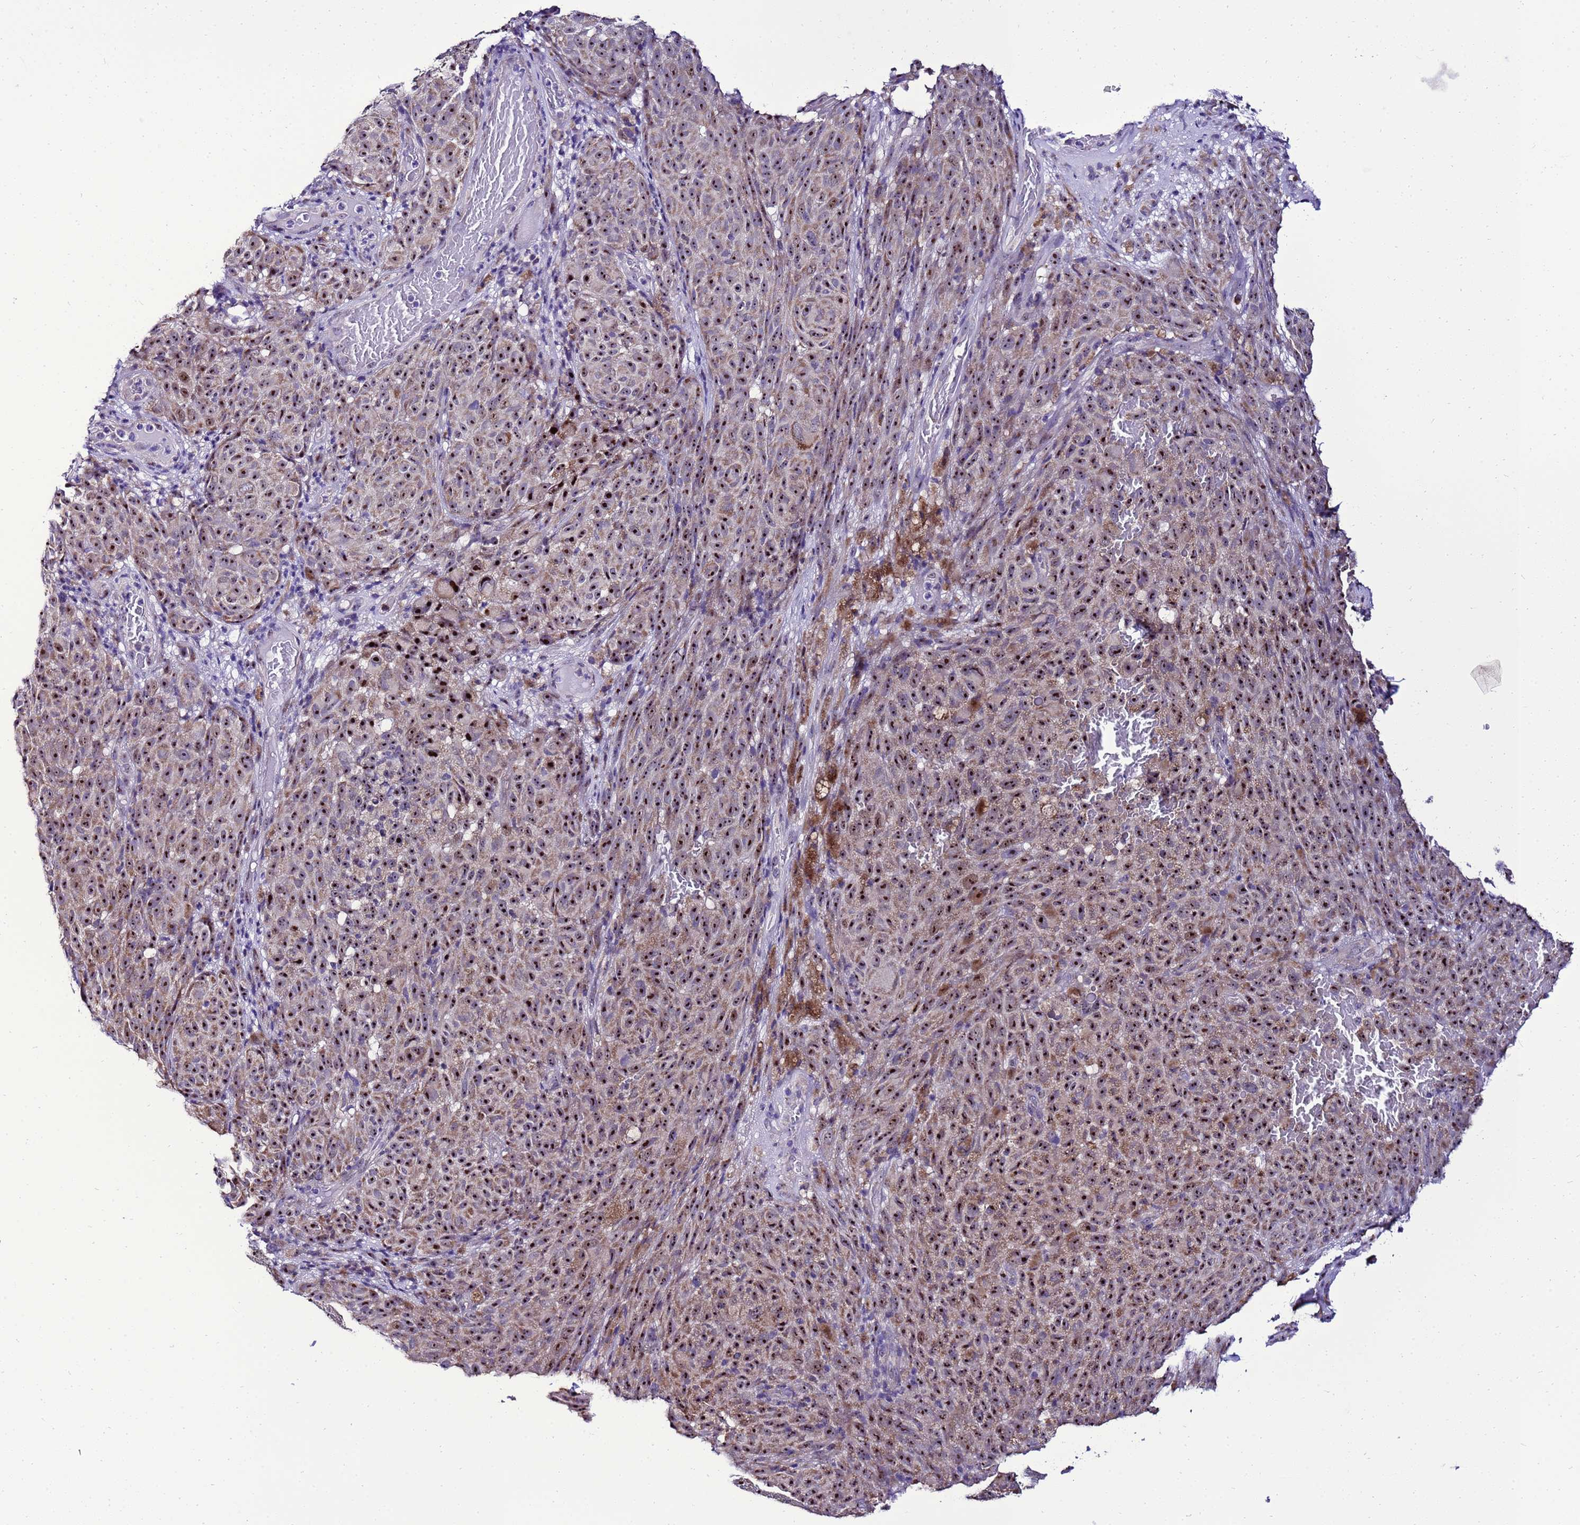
{"staining": {"intensity": "moderate", "quantity": ">75%", "location": "nuclear"}, "tissue": "melanoma", "cell_type": "Tumor cells", "image_type": "cancer", "snomed": [{"axis": "morphology", "description": "Malignant melanoma, NOS"}, {"axis": "topography", "description": "Skin"}], "caption": "Moderate nuclear protein positivity is appreciated in approximately >75% of tumor cells in malignant melanoma.", "gene": "DPH6", "patient": {"sex": "female", "age": 82}}